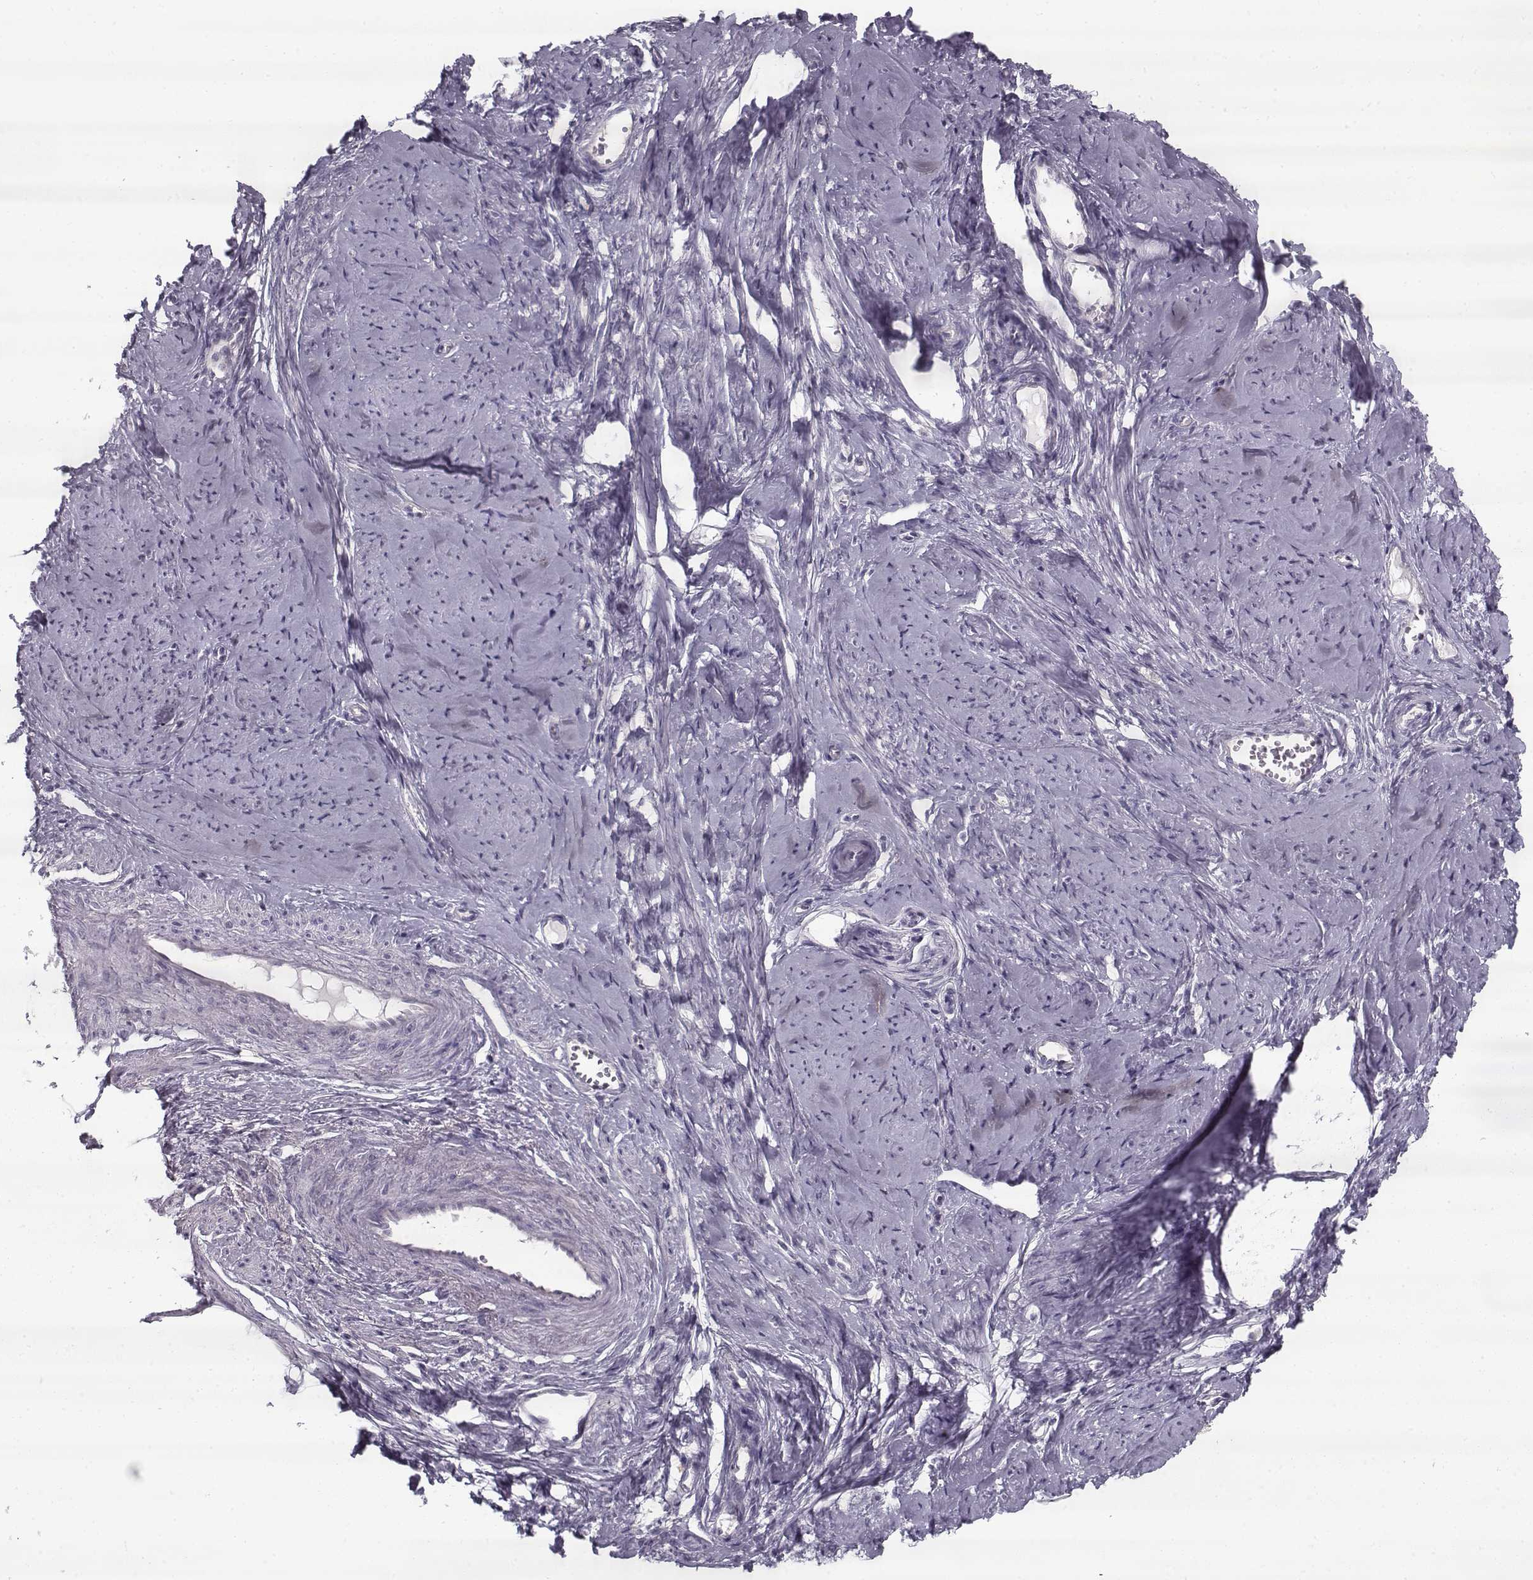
{"staining": {"intensity": "negative", "quantity": "none", "location": "none"}, "tissue": "smooth muscle", "cell_type": "Smooth muscle cells", "image_type": "normal", "snomed": [{"axis": "morphology", "description": "Normal tissue, NOS"}, {"axis": "topography", "description": "Smooth muscle"}], "caption": "This is a image of IHC staining of benign smooth muscle, which shows no staining in smooth muscle cells. (DAB immunohistochemistry (IHC), high magnification).", "gene": "PNMT", "patient": {"sex": "female", "age": 48}}